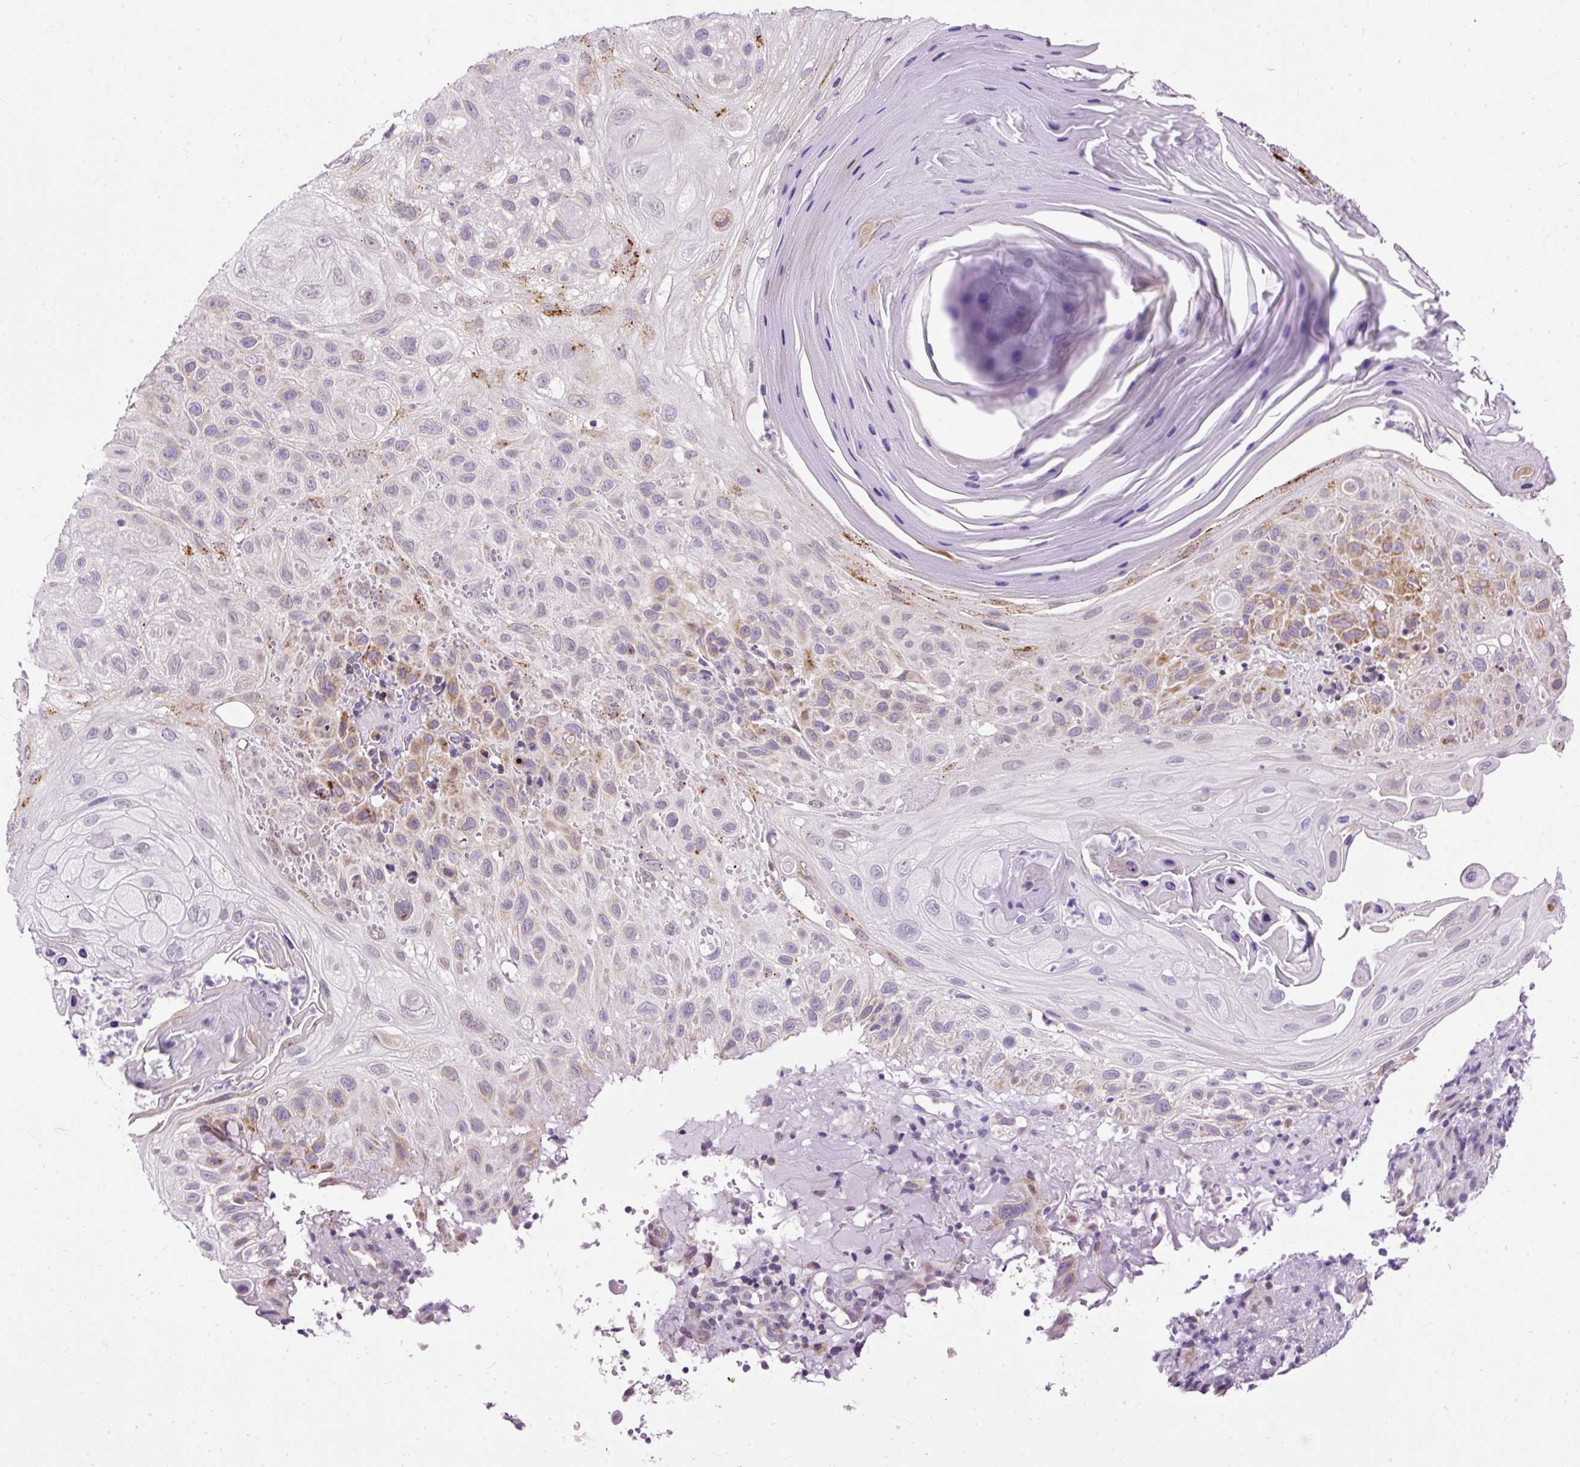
{"staining": {"intensity": "moderate", "quantity": "<25%", "location": "cytoplasmic/membranous"}, "tissue": "skin cancer", "cell_type": "Tumor cells", "image_type": "cancer", "snomed": [{"axis": "morphology", "description": "Normal tissue, NOS"}, {"axis": "morphology", "description": "Squamous cell carcinoma, NOS"}, {"axis": "topography", "description": "Skin"}], "caption": "About <25% of tumor cells in human skin squamous cell carcinoma show moderate cytoplasmic/membranous protein staining as visualized by brown immunohistochemical staining.", "gene": "FMC1", "patient": {"sex": "female", "age": 96}}